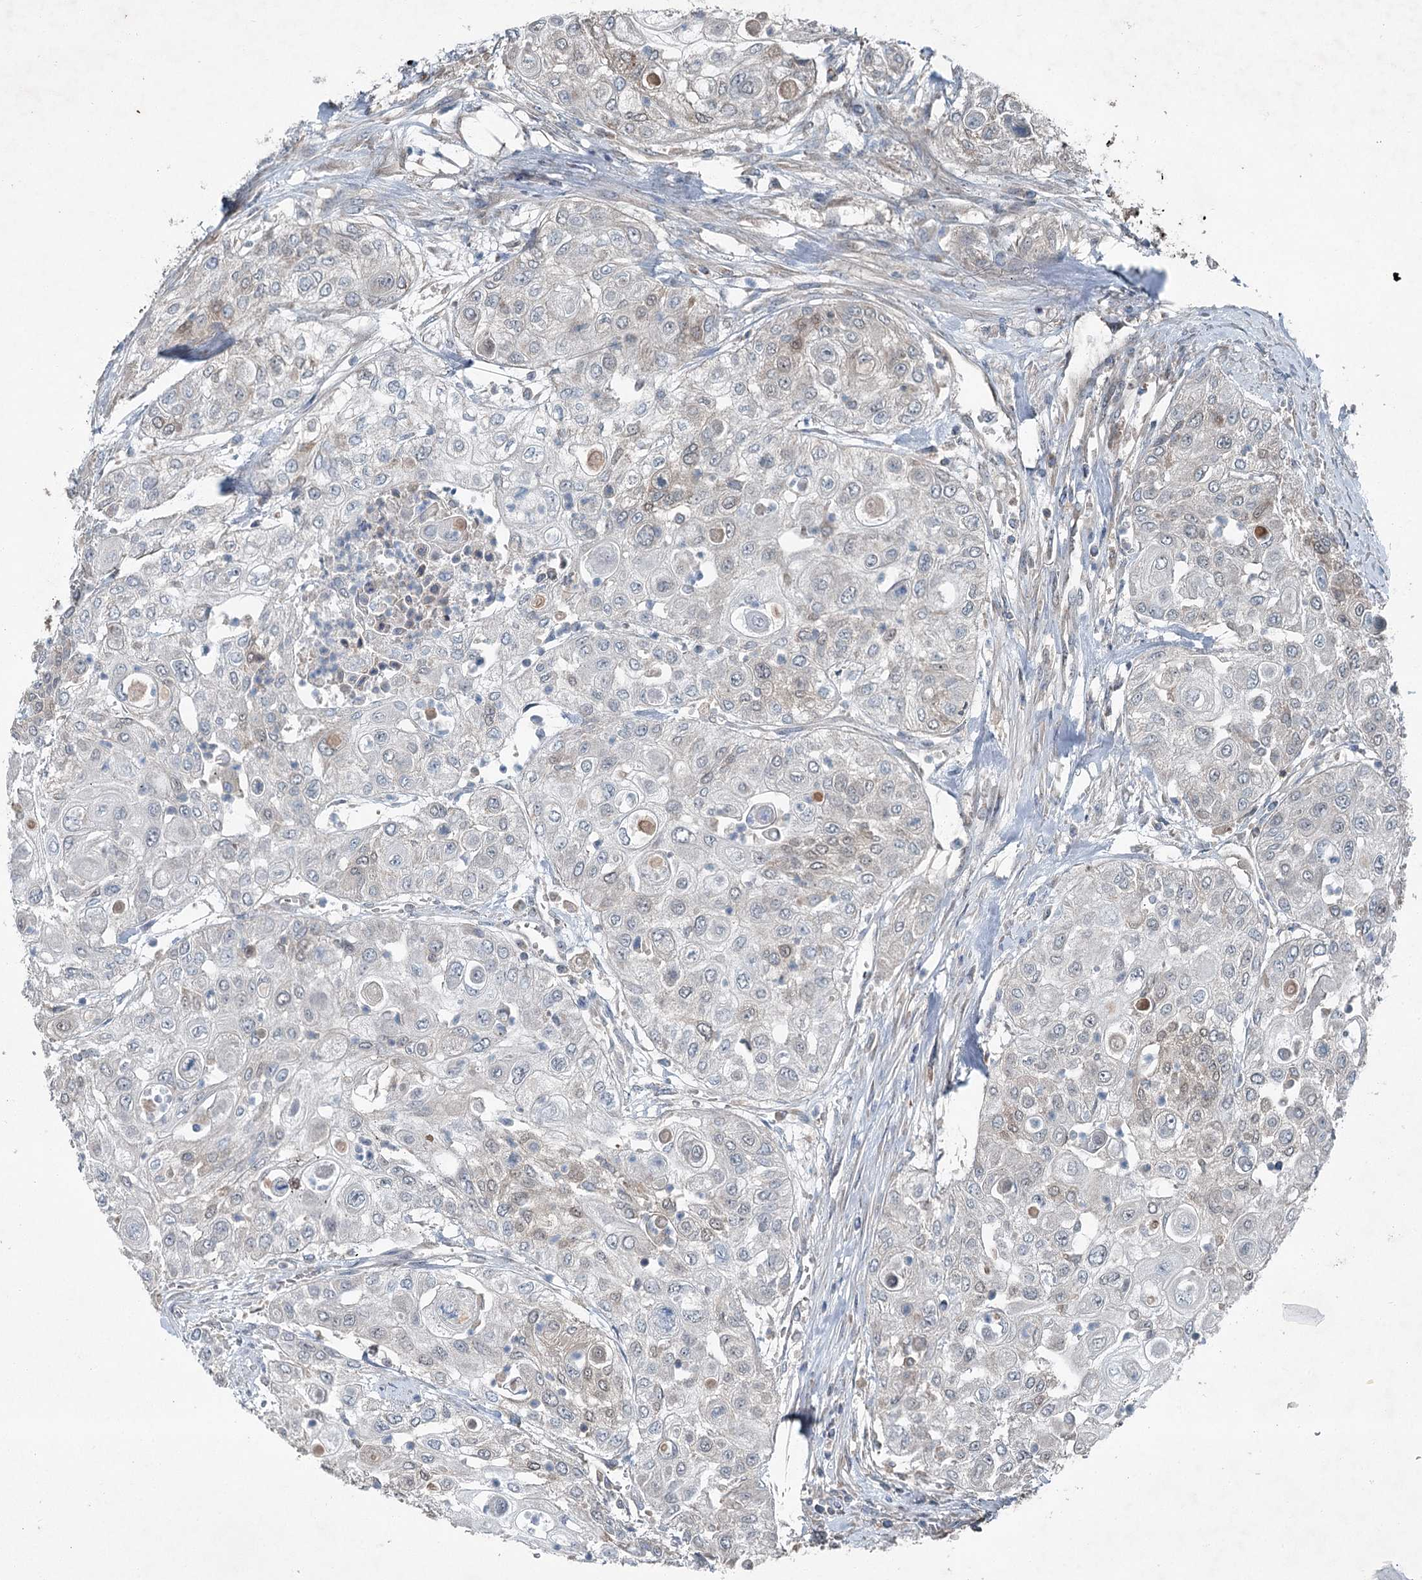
{"staining": {"intensity": "negative", "quantity": "none", "location": "none"}, "tissue": "urothelial cancer", "cell_type": "Tumor cells", "image_type": "cancer", "snomed": [{"axis": "morphology", "description": "Urothelial carcinoma, High grade"}, {"axis": "topography", "description": "Urinary bladder"}], "caption": "Tumor cells are negative for protein expression in human urothelial cancer.", "gene": "CHCHD5", "patient": {"sex": "female", "age": 79}}